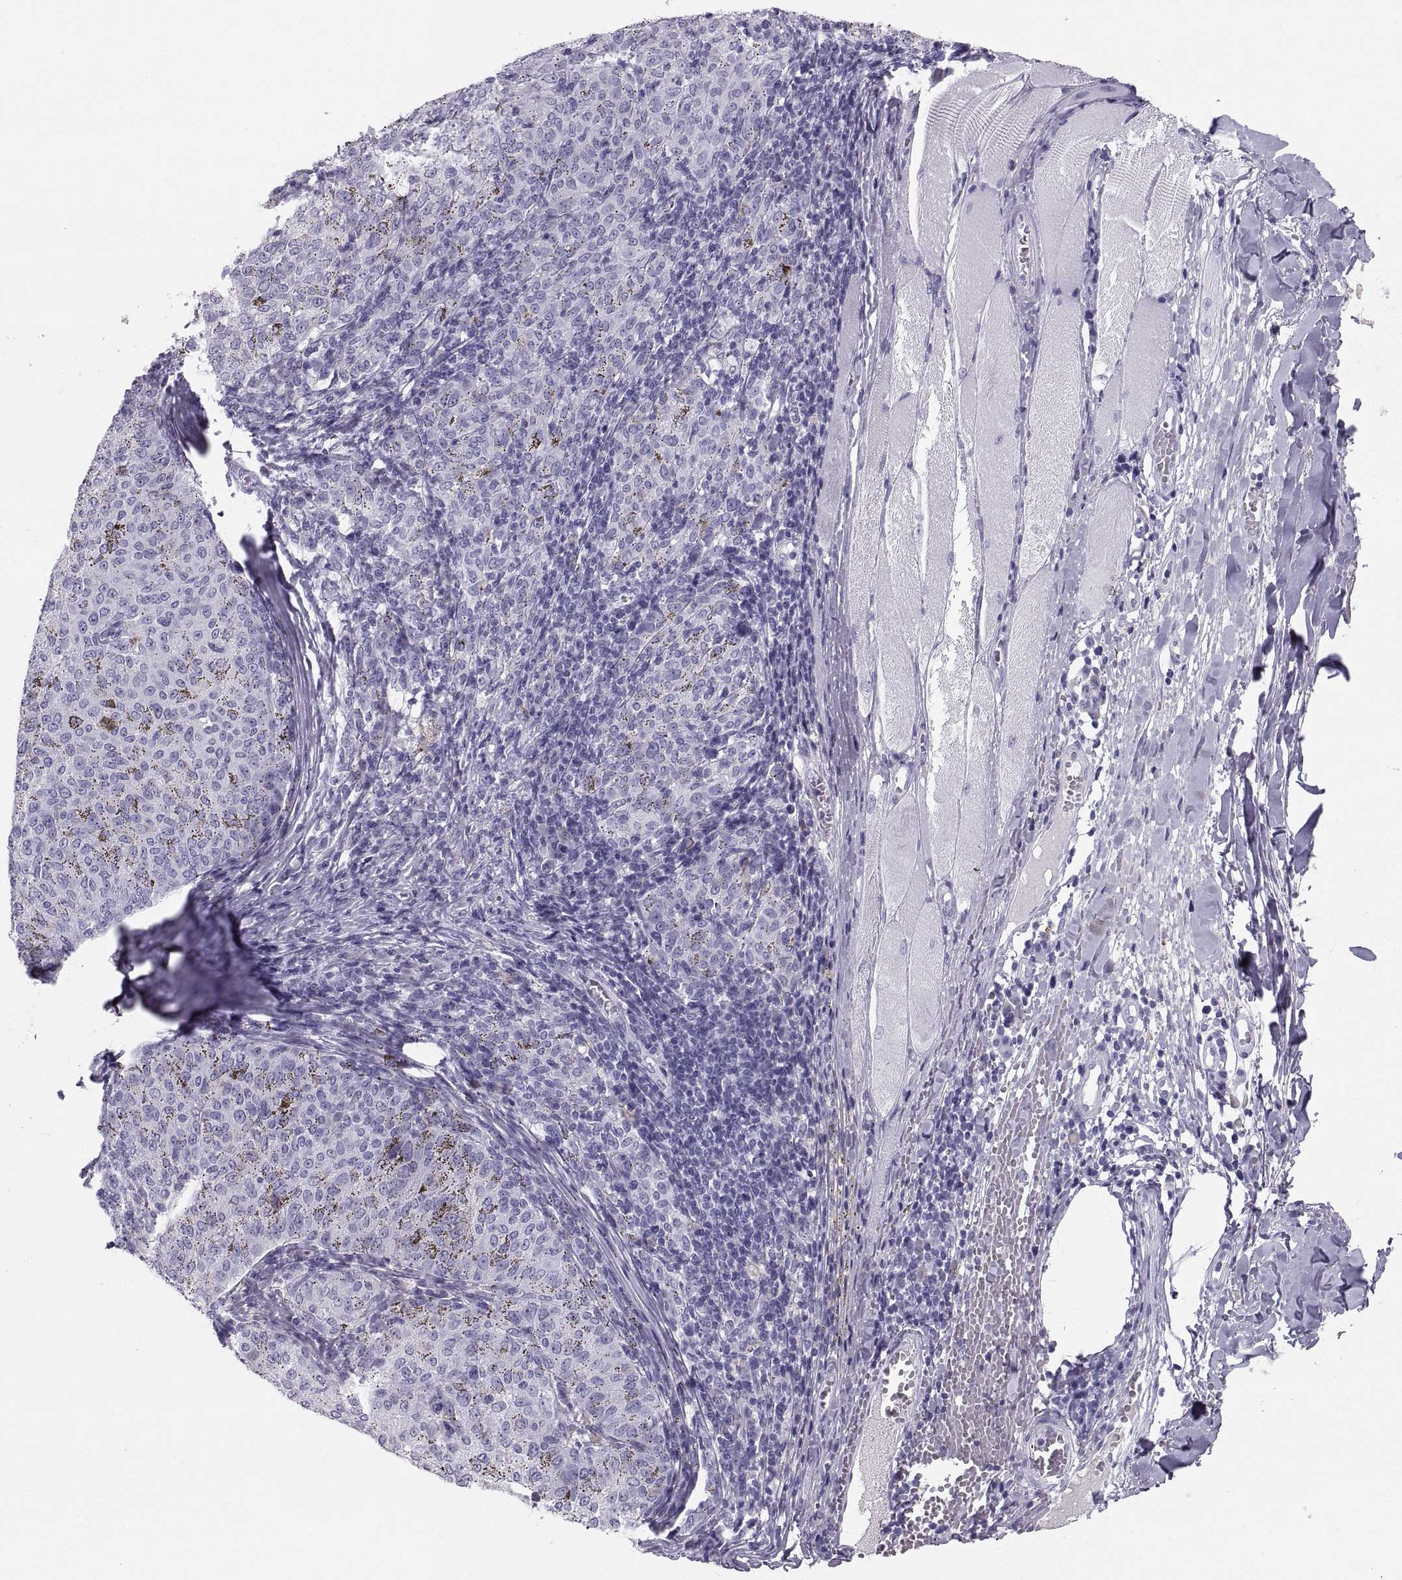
{"staining": {"intensity": "negative", "quantity": "none", "location": "none"}, "tissue": "melanoma", "cell_type": "Tumor cells", "image_type": "cancer", "snomed": [{"axis": "morphology", "description": "Malignant melanoma, NOS"}, {"axis": "topography", "description": "Skin"}], "caption": "This is a micrograph of immunohistochemistry staining of melanoma, which shows no staining in tumor cells.", "gene": "SLC22A6", "patient": {"sex": "female", "age": 72}}